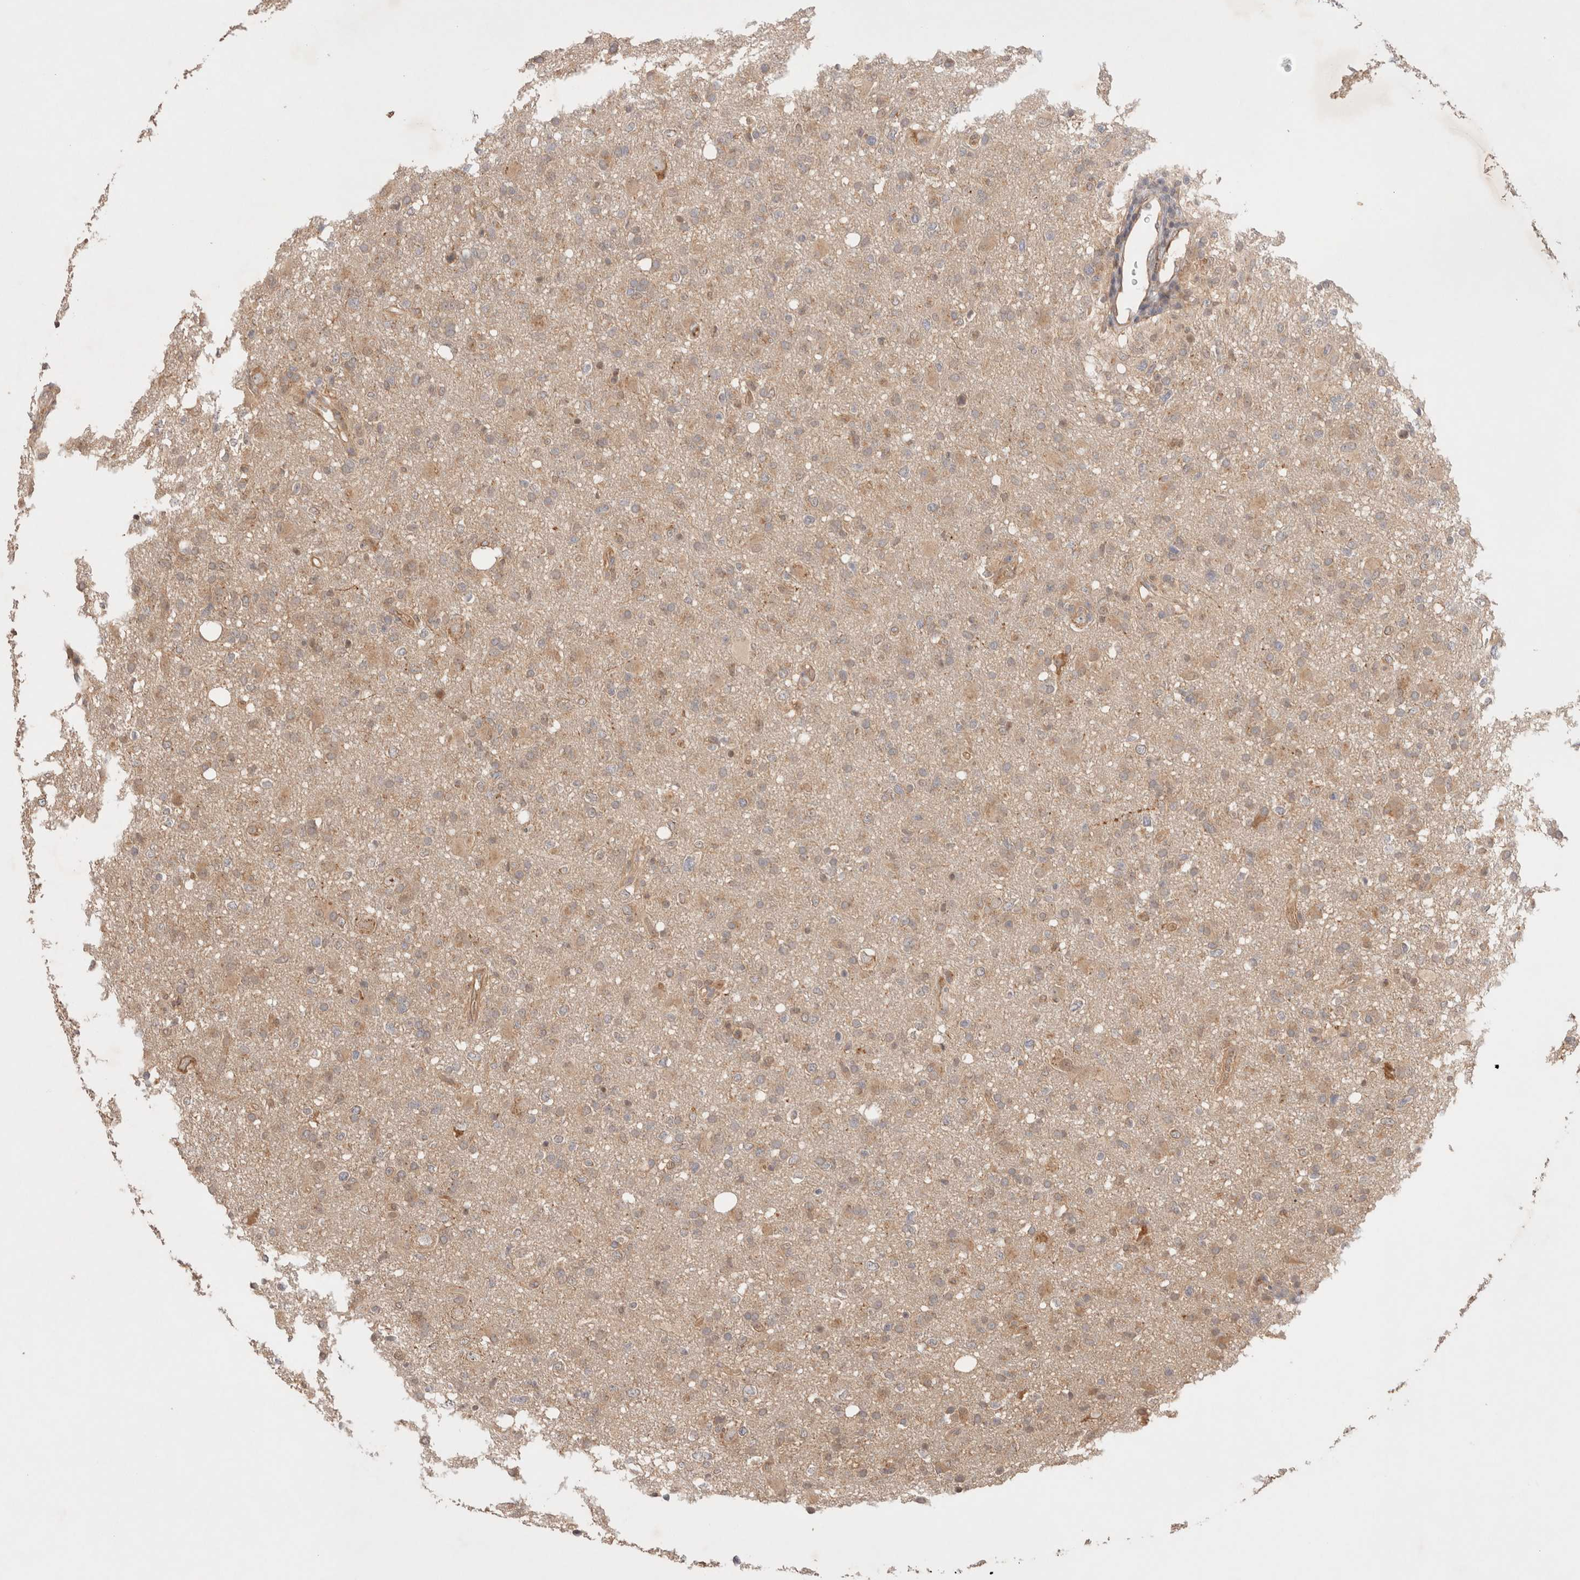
{"staining": {"intensity": "weak", "quantity": ">75%", "location": "cytoplasmic/membranous"}, "tissue": "glioma", "cell_type": "Tumor cells", "image_type": "cancer", "snomed": [{"axis": "morphology", "description": "Glioma, malignant, High grade"}, {"axis": "topography", "description": "Brain"}], "caption": "A brown stain shows weak cytoplasmic/membranous positivity of a protein in malignant glioma (high-grade) tumor cells.", "gene": "CARNMT1", "patient": {"sex": "female", "age": 57}}